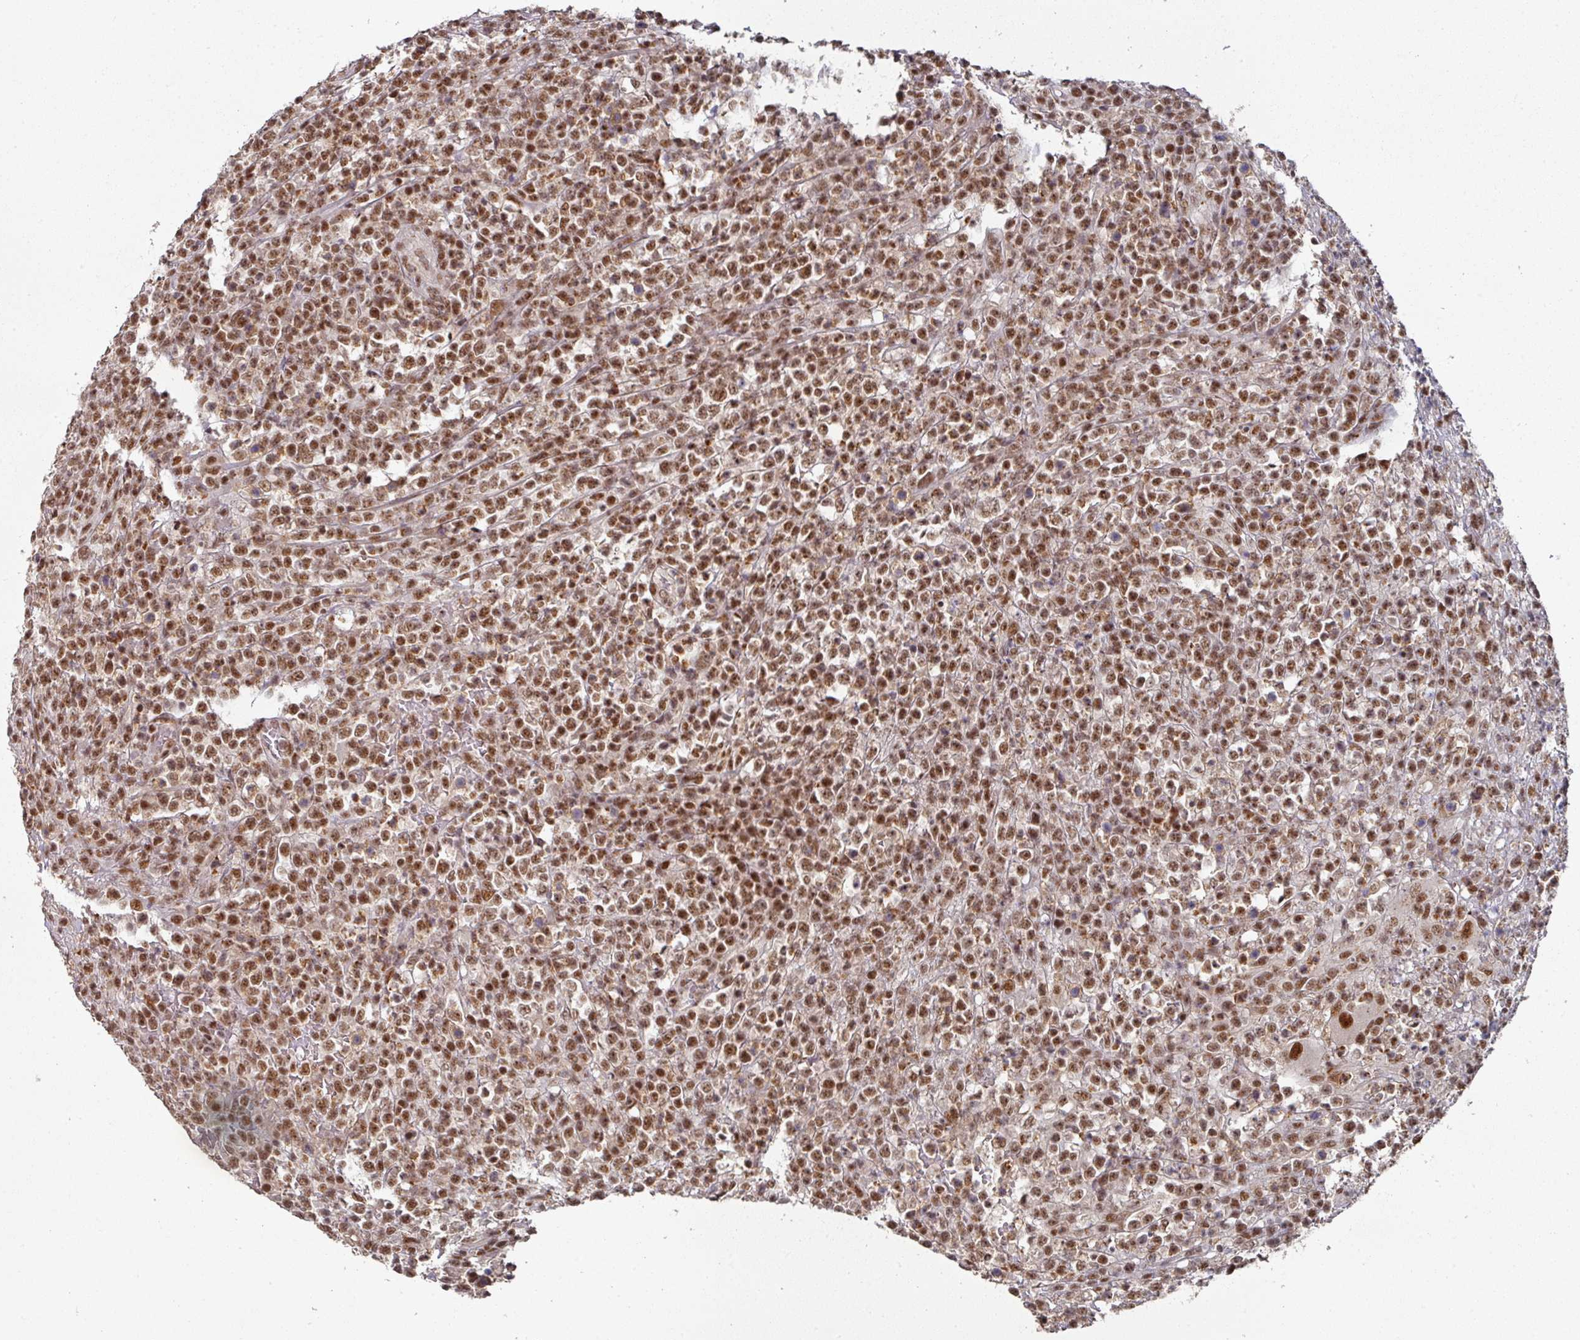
{"staining": {"intensity": "moderate", "quantity": ">75%", "location": "nuclear"}, "tissue": "lymphoma", "cell_type": "Tumor cells", "image_type": "cancer", "snomed": [{"axis": "morphology", "description": "Malignant lymphoma, non-Hodgkin's type, High grade"}, {"axis": "topography", "description": "Colon"}], "caption": "Human high-grade malignant lymphoma, non-Hodgkin's type stained with a protein marker displays moderate staining in tumor cells.", "gene": "MEPCE", "patient": {"sex": "female", "age": 53}}